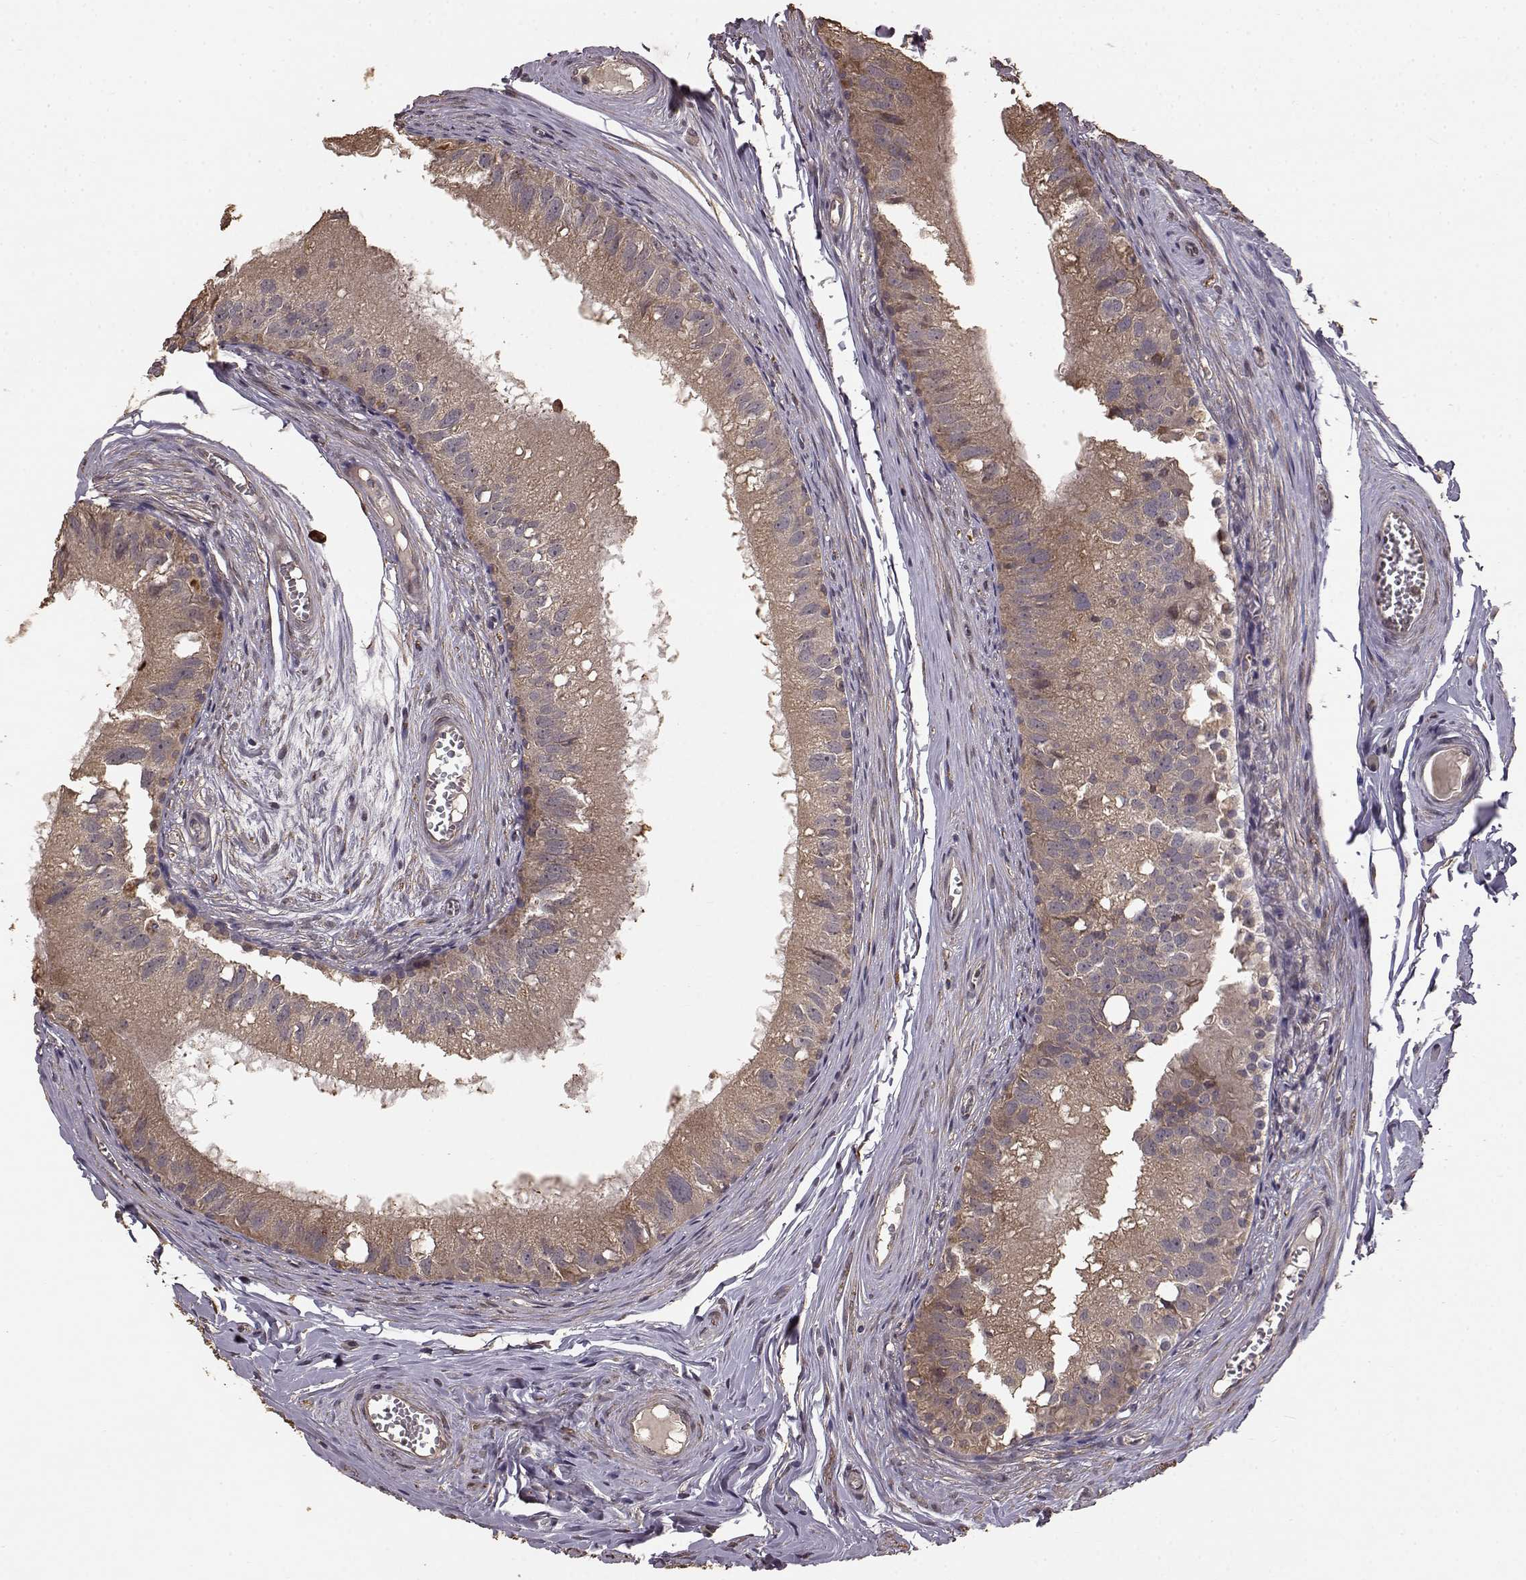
{"staining": {"intensity": "moderate", "quantity": ">75%", "location": "cytoplasmic/membranous"}, "tissue": "epididymis", "cell_type": "Glandular cells", "image_type": "normal", "snomed": [{"axis": "morphology", "description": "Normal tissue, NOS"}, {"axis": "topography", "description": "Epididymis"}], "caption": "This histopathology image demonstrates normal epididymis stained with immunohistochemistry (IHC) to label a protein in brown. The cytoplasmic/membranous of glandular cells show moderate positivity for the protein. Nuclei are counter-stained blue.", "gene": "USP15", "patient": {"sex": "male", "age": 45}}